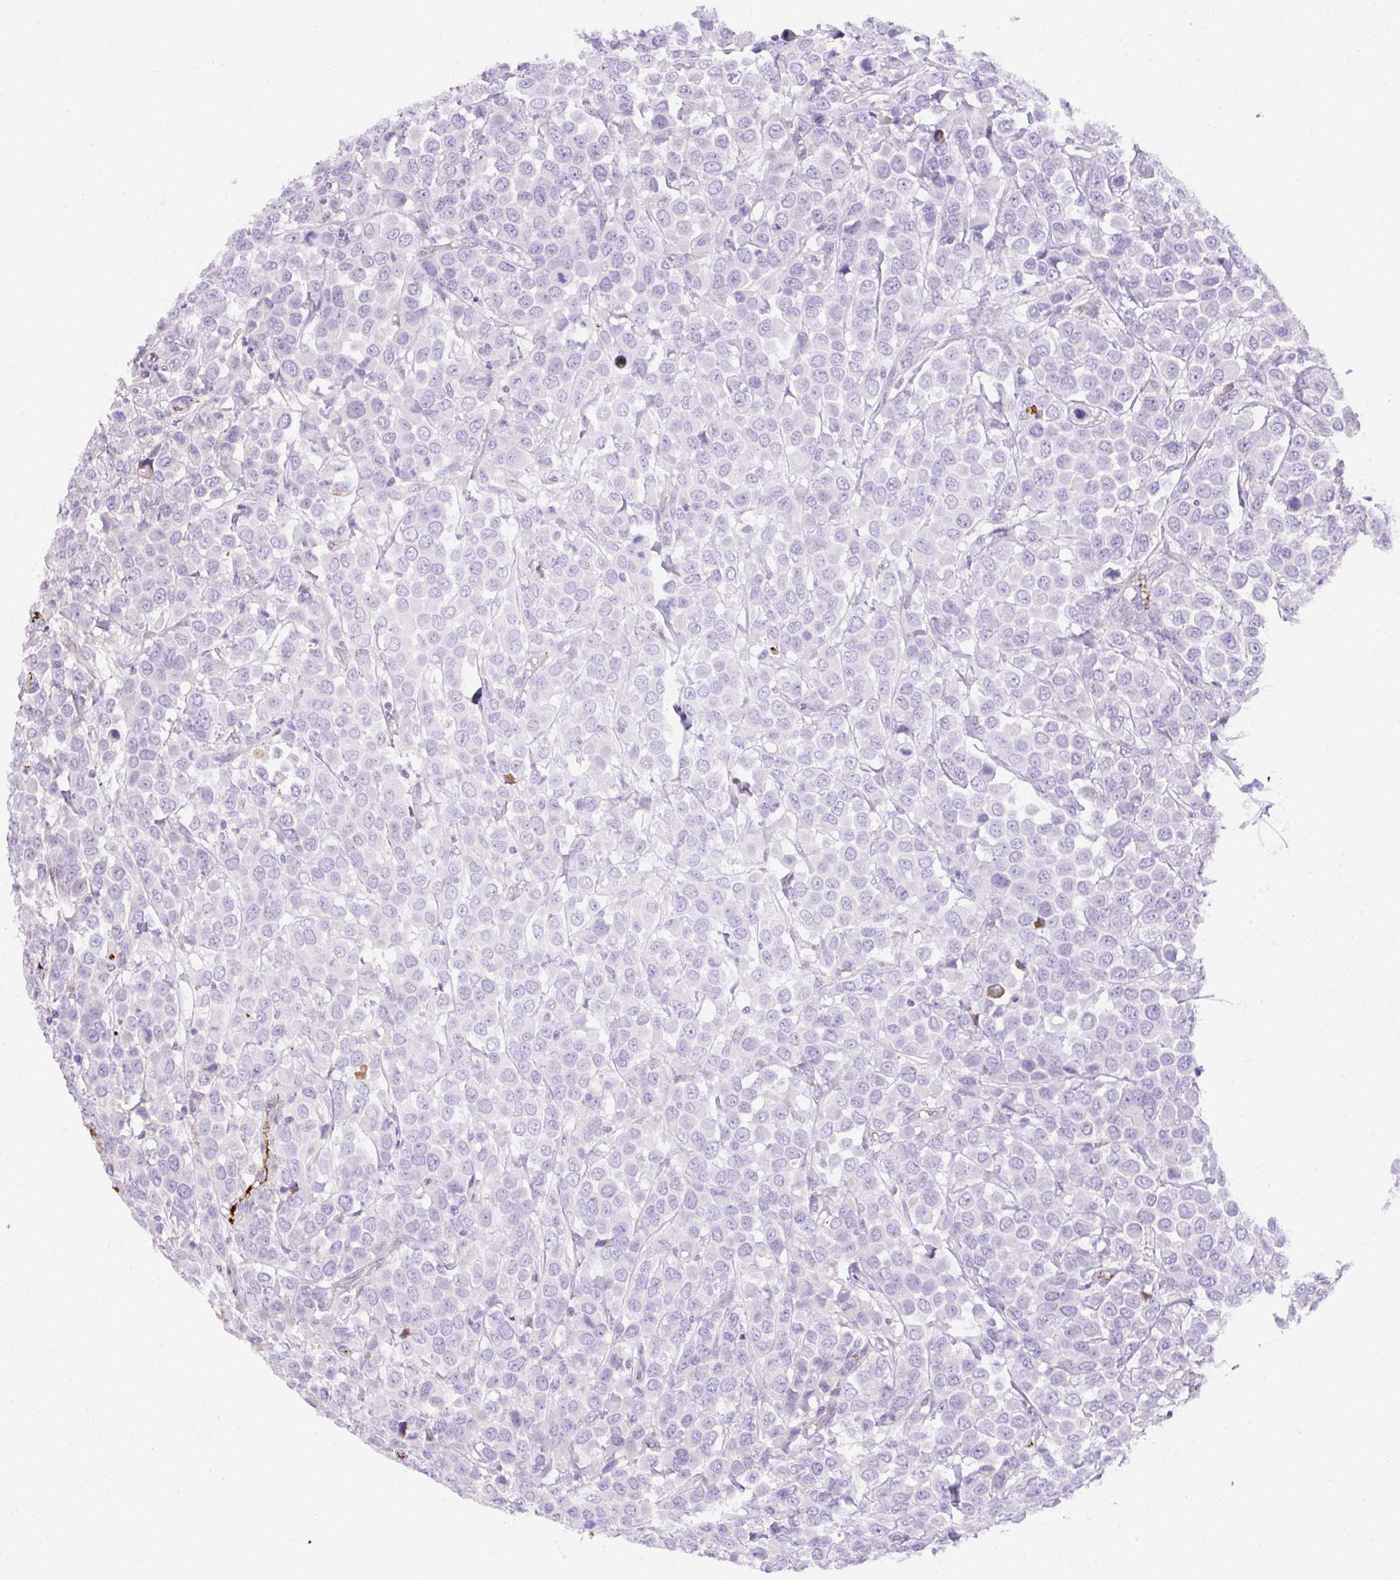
{"staining": {"intensity": "negative", "quantity": "none", "location": "none"}, "tissue": "breast cancer", "cell_type": "Tumor cells", "image_type": "cancer", "snomed": [{"axis": "morphology", "description": "Duct carcinoma"}, {"axis": "topography", "description": "Breast"}], "caption": "Immunohistochemistry (IHC) photomicrograph of breast cancer stained for a protein (brown), which exhibits no staining in tumor cells. (Stains: DAB (3,3'-diaminobenzidine) immunohistochemistry (IHC) with hematoxylin counter stain, Microscopy: brightfield microscopy at high magnification).", "gene": "APOC4-APOC2", "patient": {"sex": "female", "age": 61}}